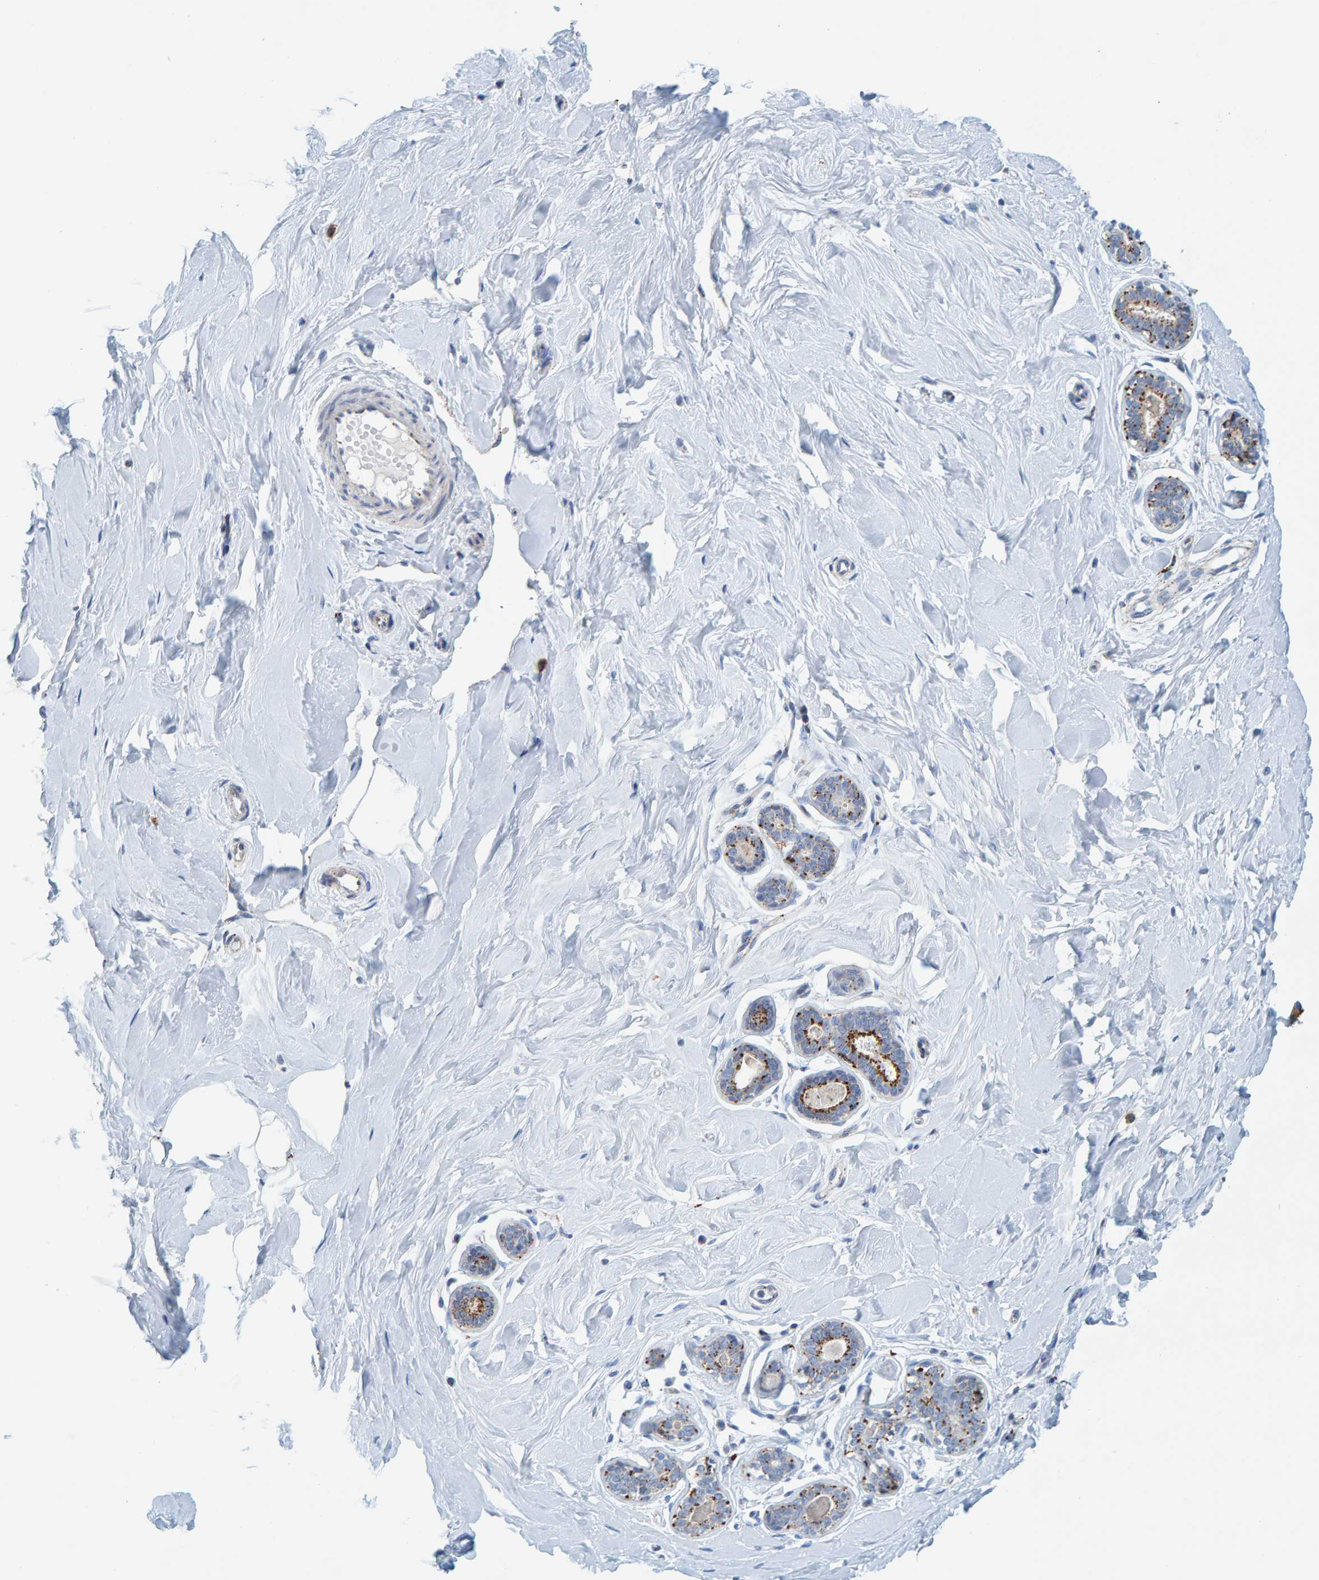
{"staining": {"intensity": "weak", "quantity": ">75%", "location": "cytoplasmic/membranous"}, "tissue": "breast", "cell_type": "Adipocytes", "image_type": "normal", "snomed": [{"axis": "morphology", "description": "Normal tissue, NOS"}, {"axis": "topography", "description": "Breast"}], "caption": "Approximately >75% of adipocytes in unremarkable breast show weak cytoplasmic/membranous protein expression as visualized by brown immunohistochemical staining.", "gene": "BIN3", "patient": {"sex": "female", "age": 23}}